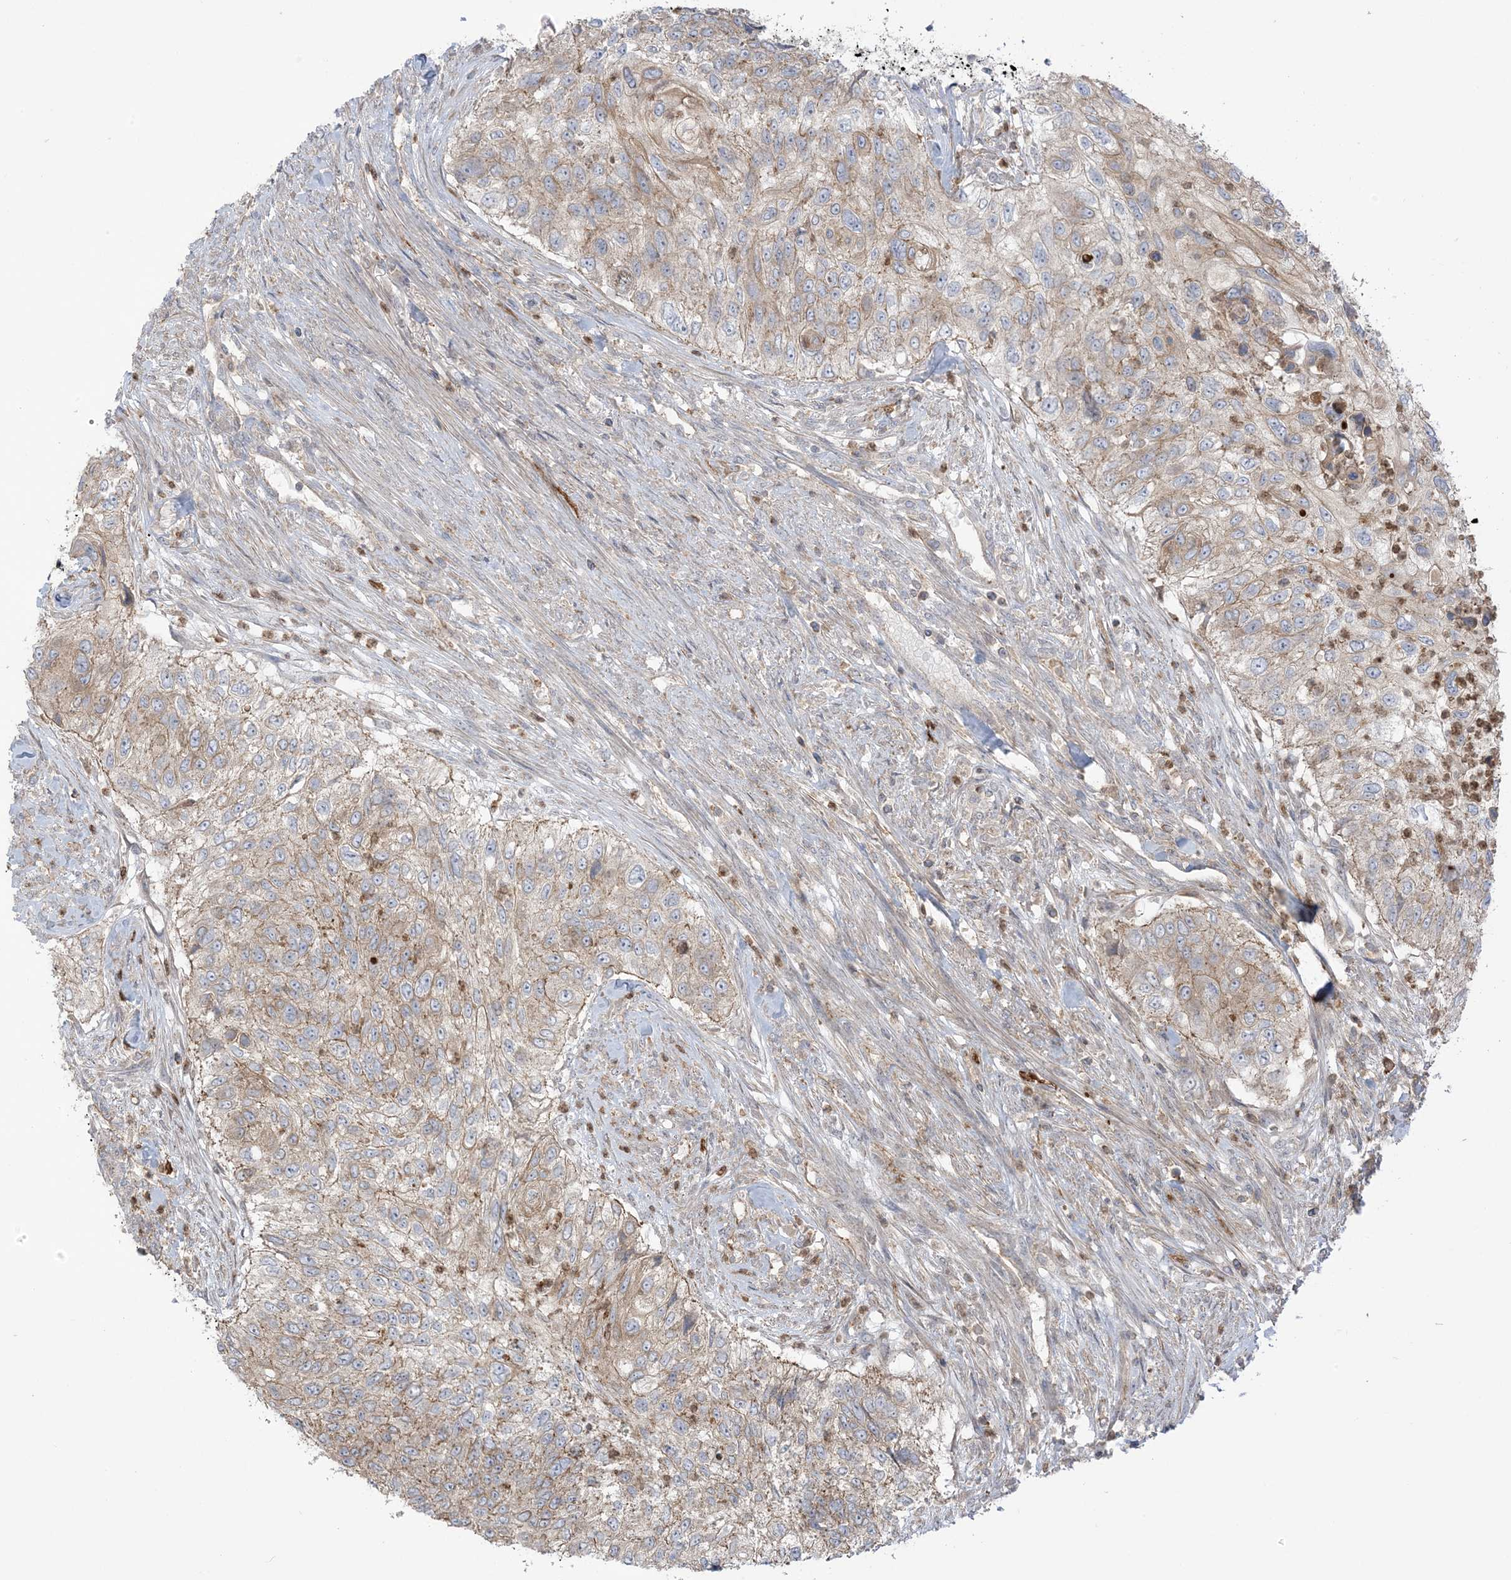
{"staining": {"intensity": "weak", "quantity": ">75%", "location": "cytoplasmic/membranous"}, "tissue": "urothelial cancer", "cell_type": "Tumor cells", "image_type": "cancer", "snomed": [{"axis": "morphology", "description": "Urothelial carcinoma, High grade"}, {"axis": "topography", "description": "Urinary bladder"}], "caption": "High-grade urothelial carcinoma was stained to show a protein in brown. There is low levels of weak cytoplasmic/membranous positivity in approximately >75% of tumor cells. Nuclei are stained in blue.", "gene": "ICMT", "patient": {"sex": "female", "age": 60}}